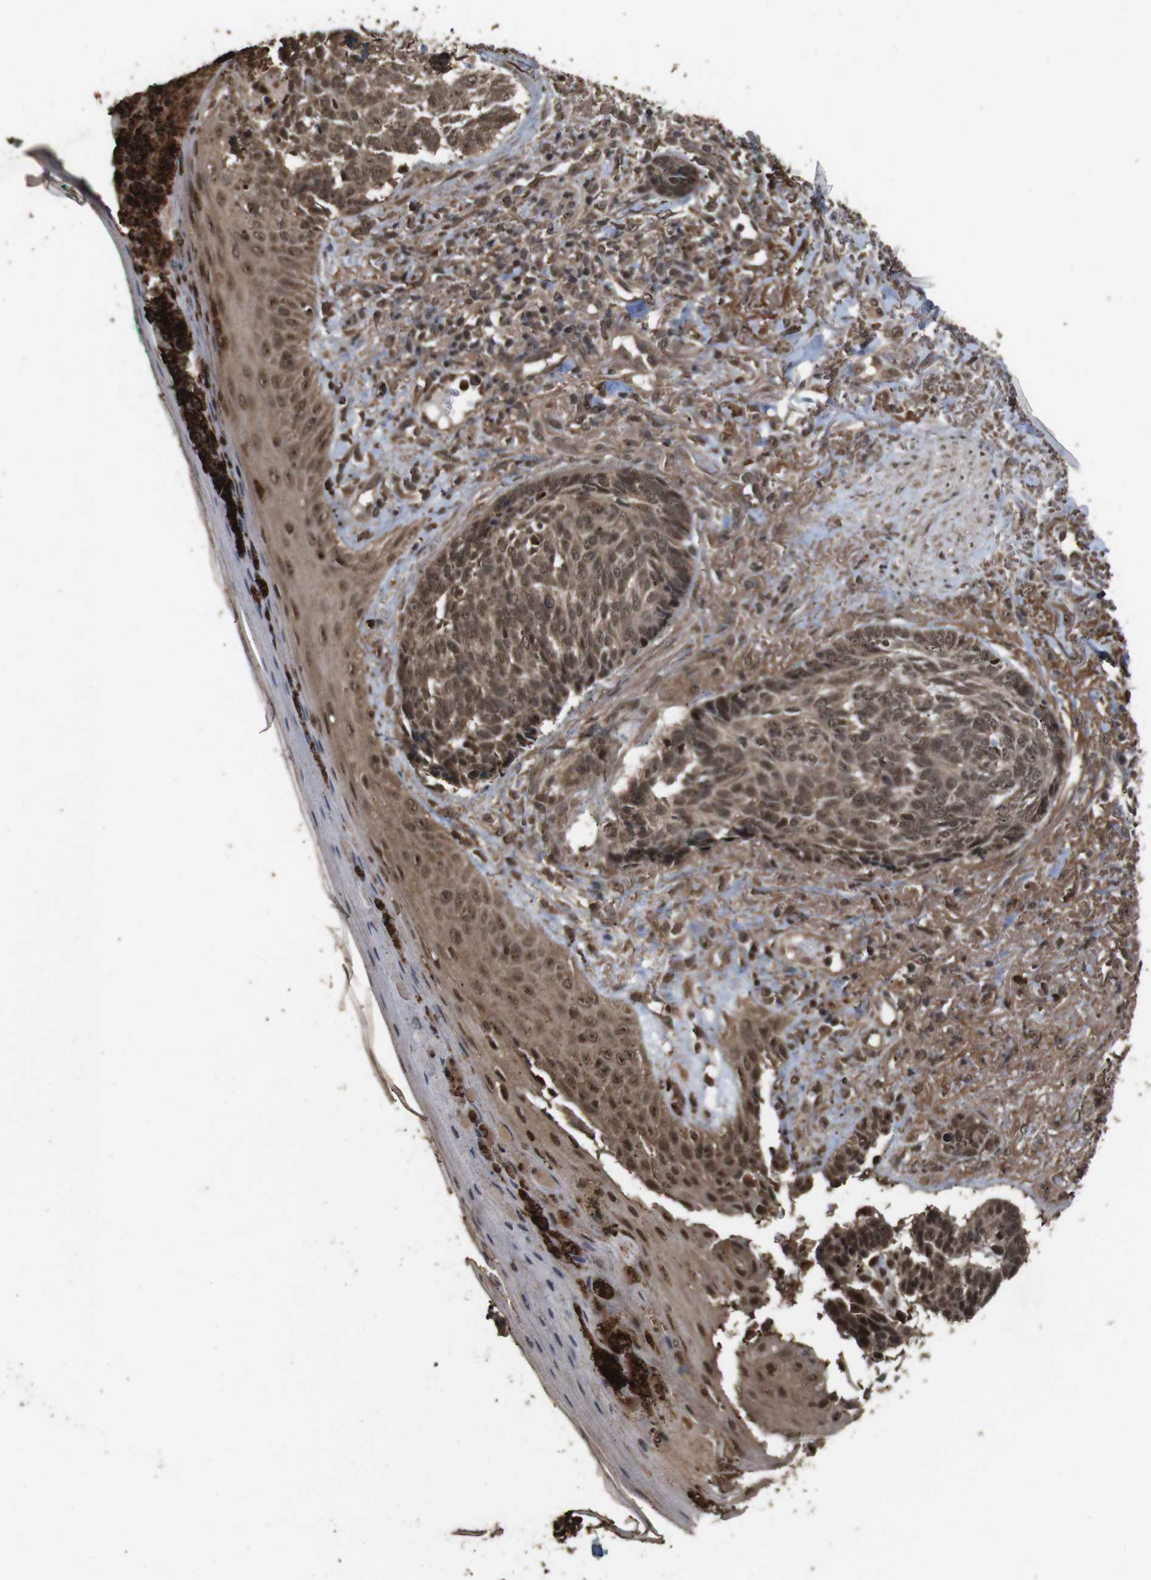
{"staining": {"intensity": "moderate", "quantity": ">75%", "location": "cytoplasmic/membranous,nuclear"}, "tissue": "skin cancer", "cell_type": "Tumor cells", "image_type": "cancer", "snomed": [{"axis": "morphology", "description": "Basal cell carcinoma"}, {"axis": "topography", "description": "Skin"}], "caption": "Tumor cells exhibit moderate cytoplasmic/membranous and nuclear expression in approximately >75% of cells in skin basal cell carcinoma. The staining was performed using DAB to visualize the protein expression in brown, while the nuclei were stained in blue with hematoxylin (Magnification: 20x).", "gene": "RRAS2", "patient": {"sex": "male", "age": 43}}